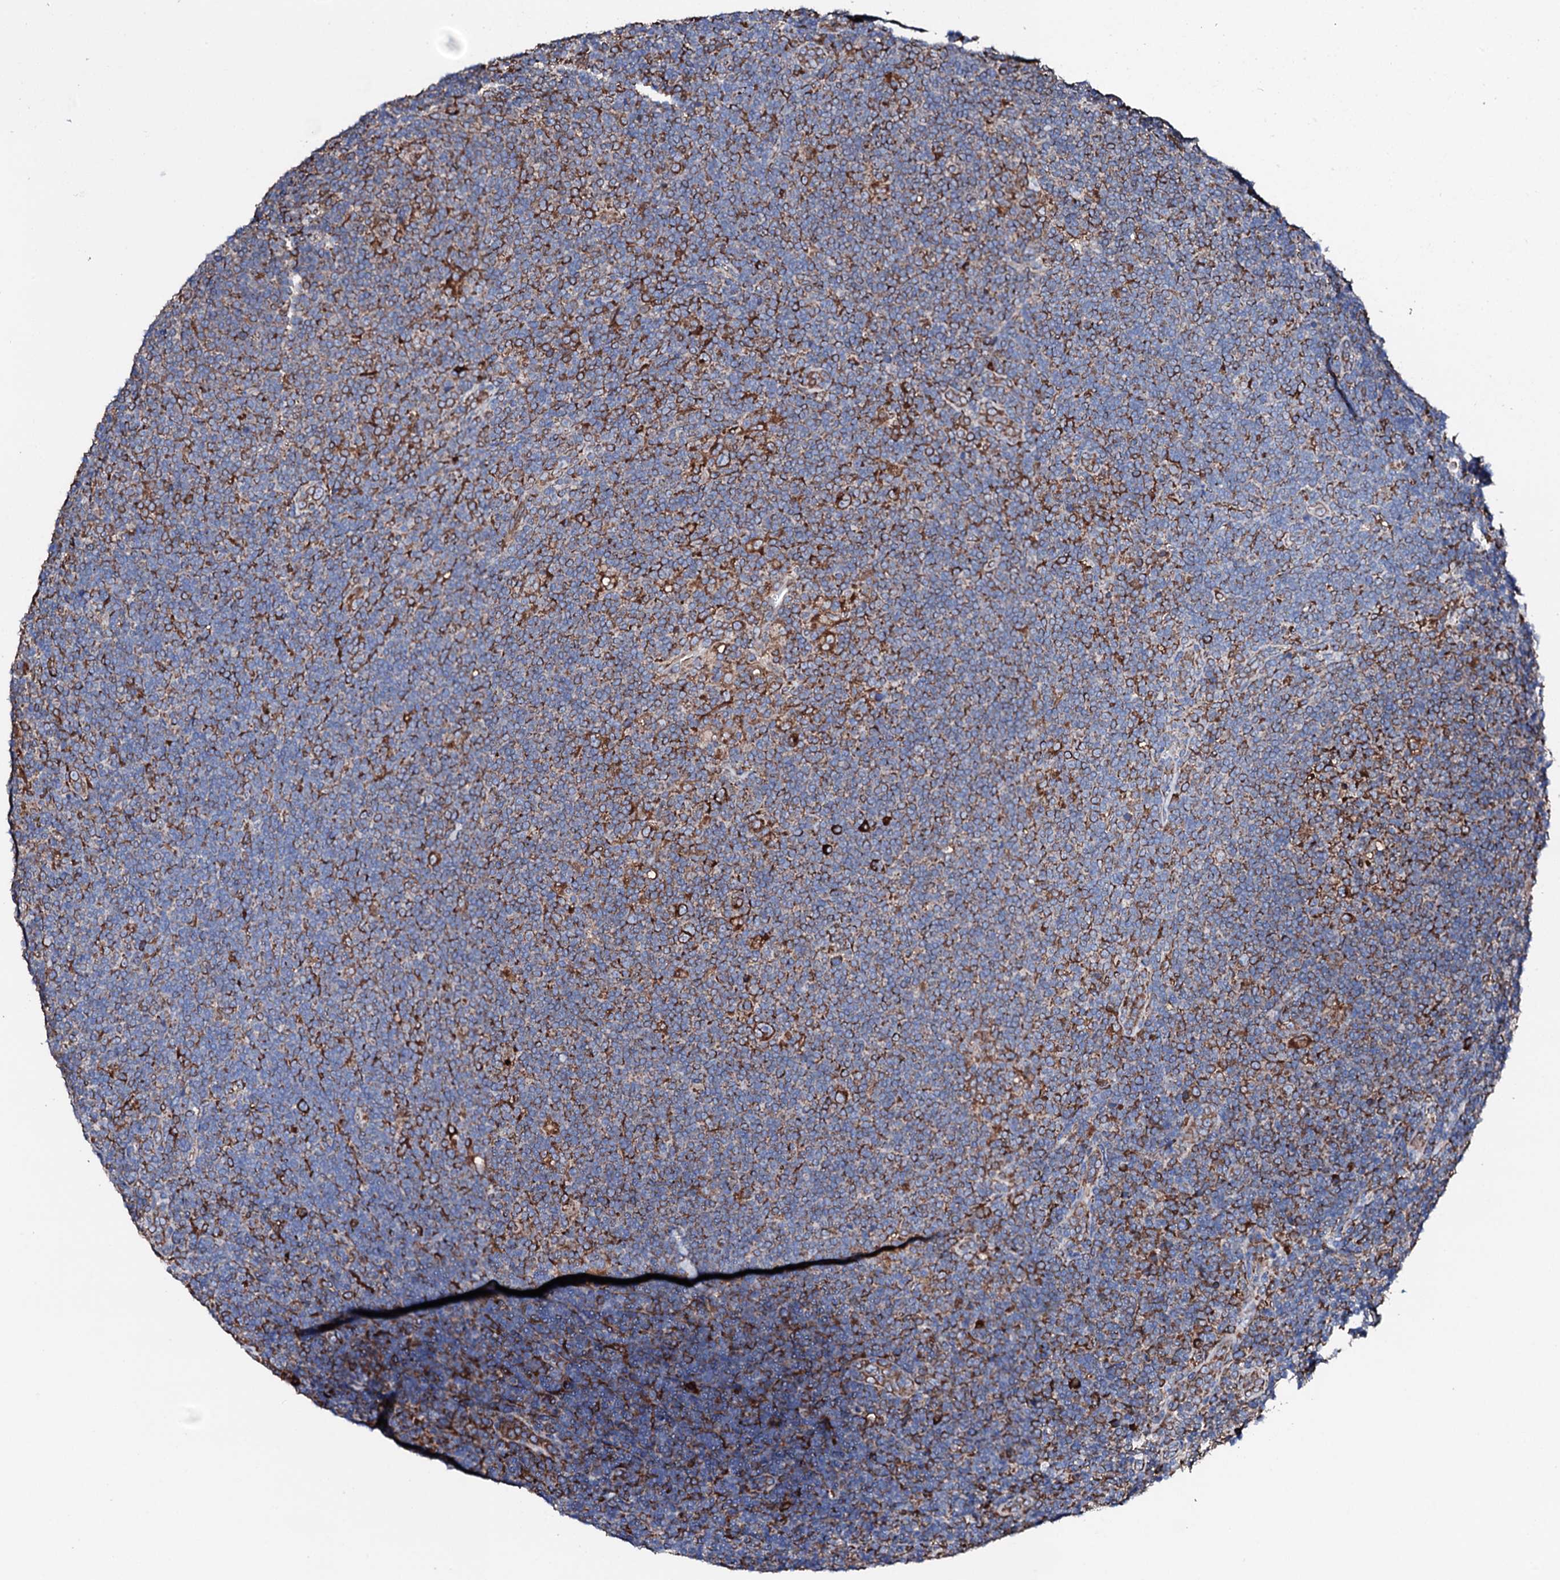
{"staining": {"intensity": "strong", "quantity": ">75%", "location": "cytoplasmic/membranous"}, "tissue": "lymphoma", "cell_type": "Tumor cells", "image_type": "cancer", "snomed": [{"axis": "morphology", "description": "Hodgkin's disease, NOS"}, {"axis": "topography", "description": "Lymph node"}], "caption": "The micrograph displays immunohistochemical staining of lymphoma. There is strong cytoplasmic/membranous staining is present in approximately >75% of tumor cells.", "gene": "AMDHD1", "patient": {"sex": "female", "age": 57}}